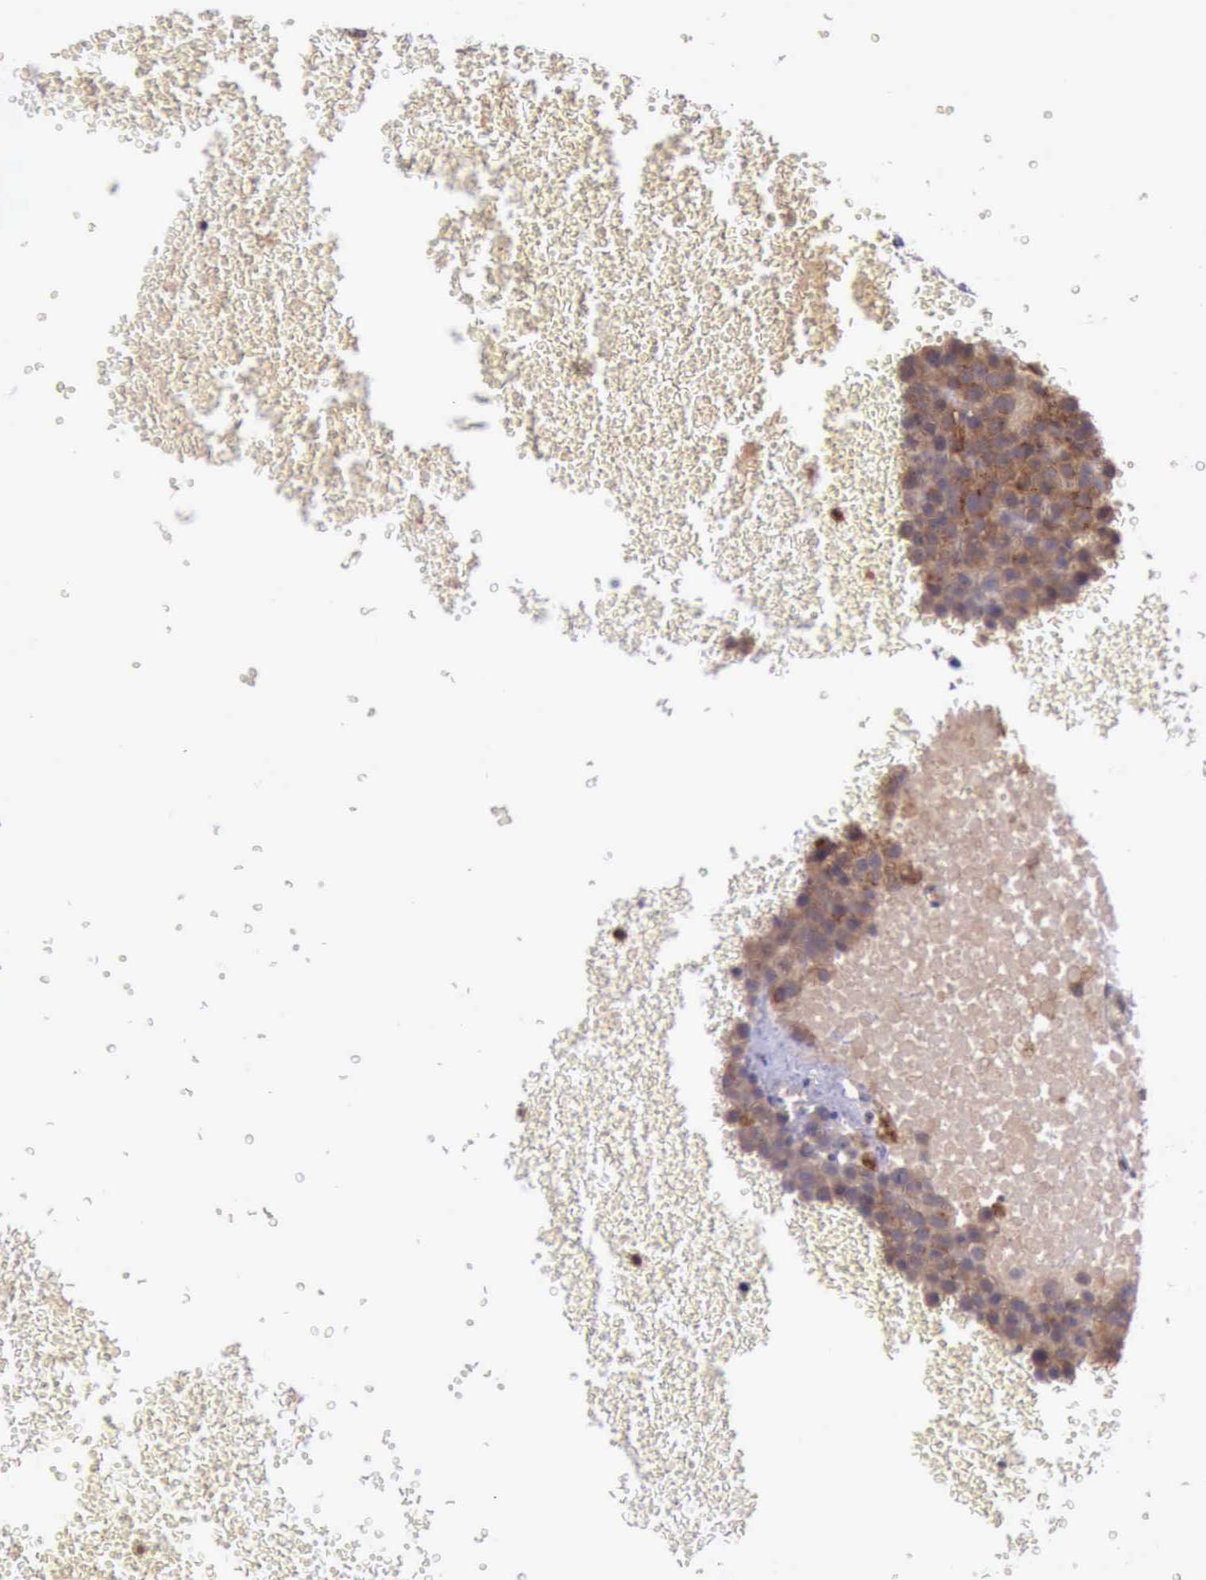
{"staining": {"intensity": "moderate", "quantity": ">75%", "location": "cytoplasmic/membranous"}, "tissue": "testis cancer", "cell_type": "Tumor cells", "image_type": "cancer", "snomed": [{"axis": "morphology", "description": "Seminoma, NOS"}, {"axis": "topography", "description": "Testis"}], "caption": "Immunohistochemical staining of human testis cancer (seminoma) exhibits medium levels of moderate cytoplasmic/membranous protein expression in about >75% of tumor cells. The staining was performed using DAB (3,3'-diaminobenzidine), with brown indicating positive protein expression. Nuclei are stained blue with hematoxylin.", "gene": "ARMCX3", "patient": {"sex": "male", "age": 71}}